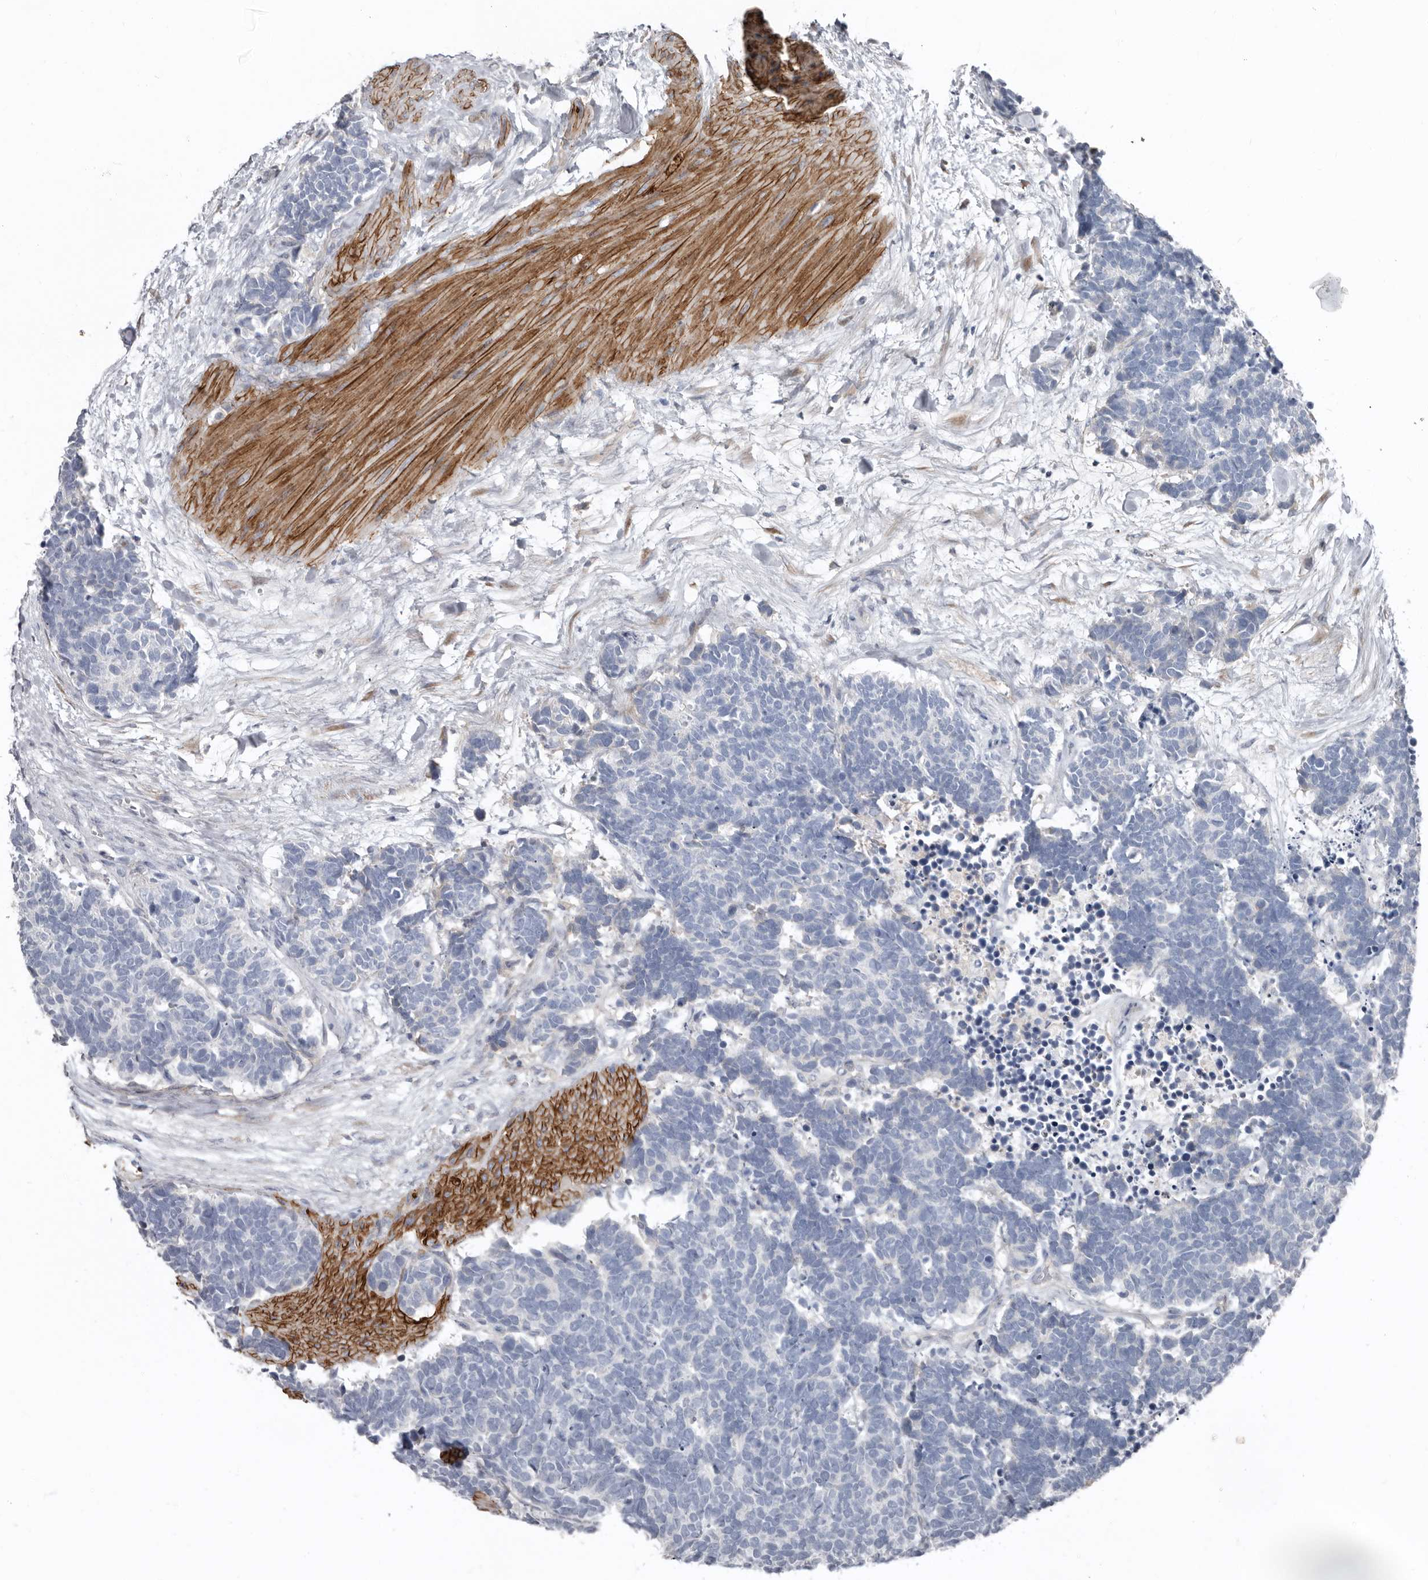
{"staining": {"intensity": "negative", "quantity": "none", "location": "none"}, "tissue": "carcinoid", "cell_type": "Tumor cells", "image_type": "cancer", "snomed": [{"axis": "morphology", "description": "Carcinoma, NOS"}, {"axis": "morphology", "description": "Carcinoid, malignant, NOS"}, {"axis": "topography", "description": "Urinary bladder"}], "caption": "Photomicrograph shows no significant protein expression in tumor cells of carcinoid.", "gene": "ZNF114", "patient": {"sex": "male", "age": 57}}